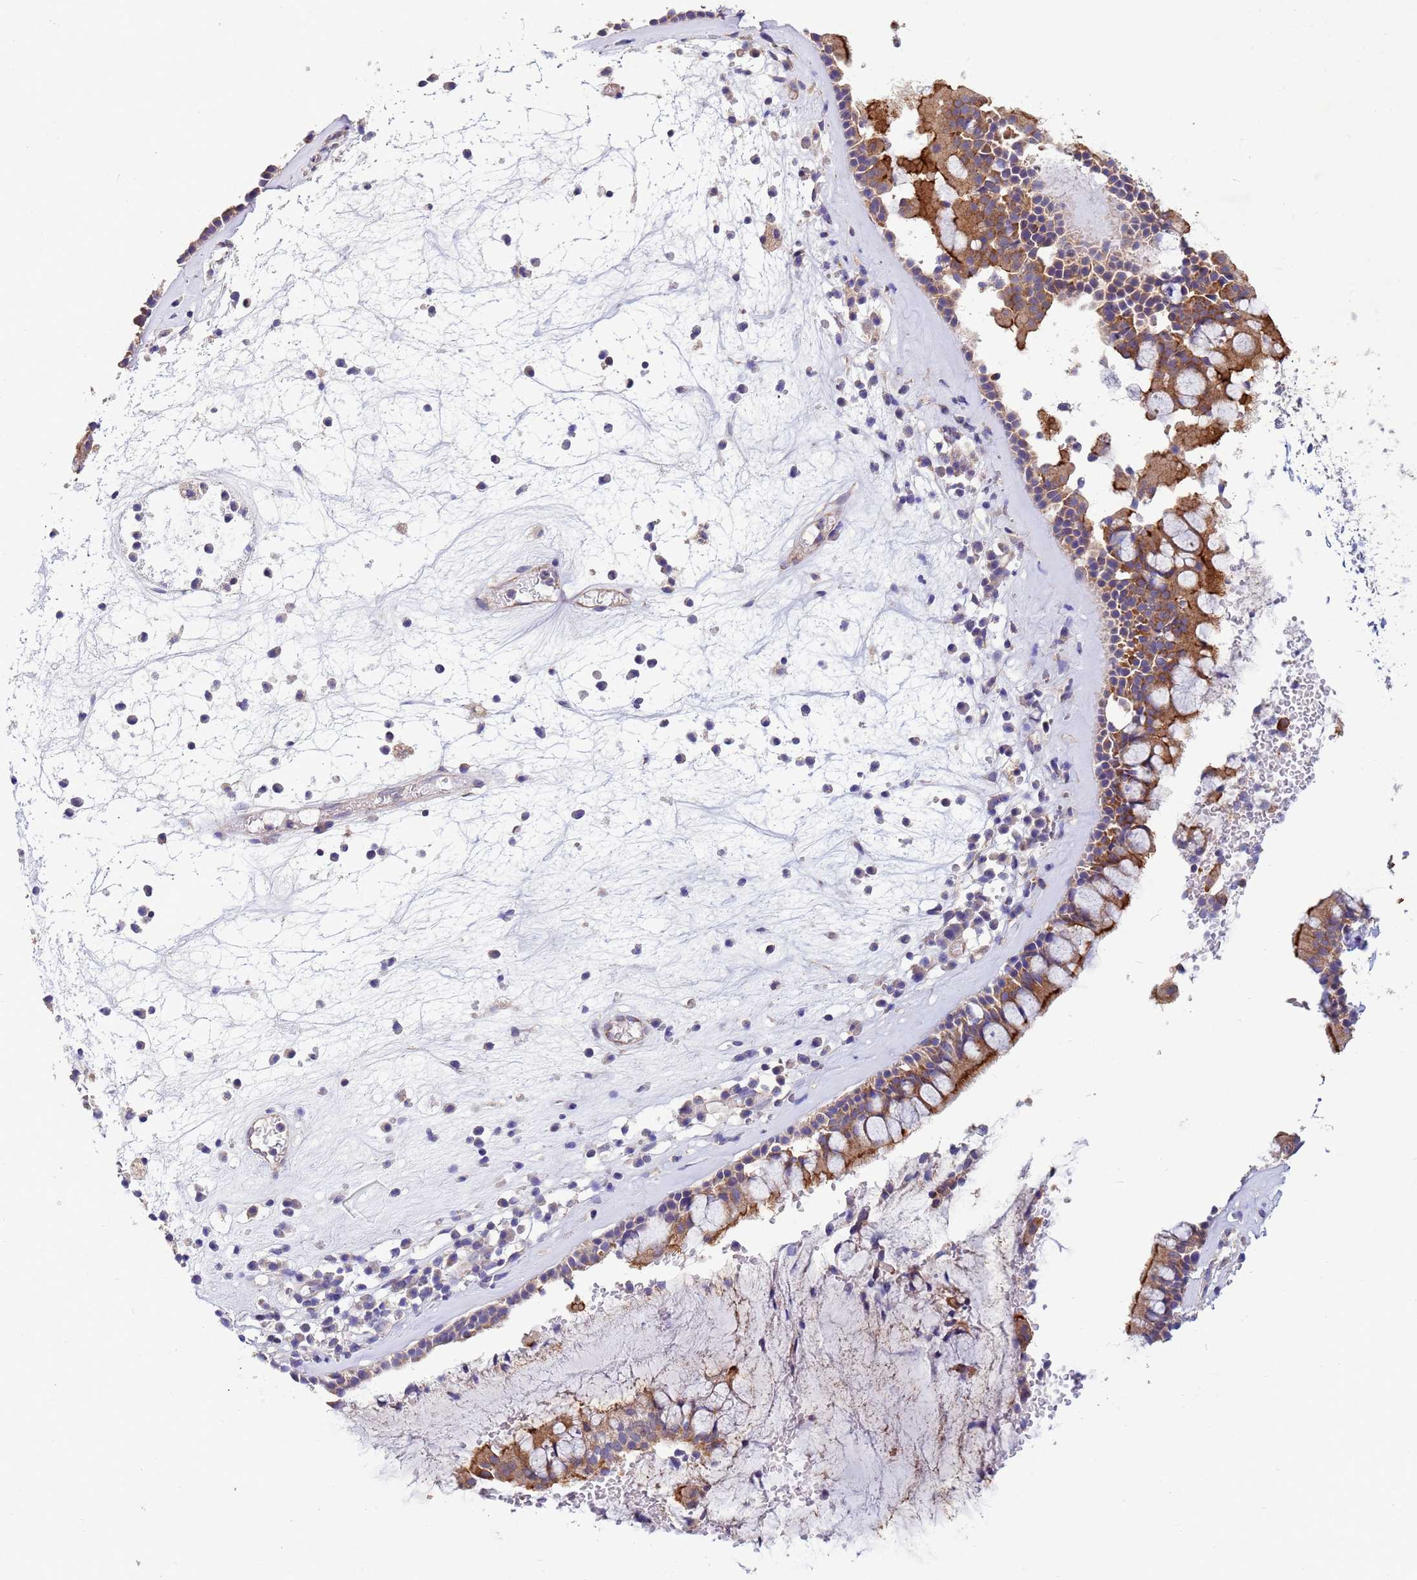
{"staining": {"intensity": "moderate", "quantity": ">75%", "location": "cytoplasmic/membranous"}, "tissue": "nasopharynx", "cell_type": "Respiratory epithelial cells", "image_type": "normal", "snomed": [{"axis": "morphology", "description": "Normal tissue, NOS"}, {"axis": "morphology", "description": "Inflammation, NOS"}, {"axis": "topography", "description": "Nasopharynx"}], "caption": "This micrograph exhibits immunohistochemistry (IHC) staining of unremarkable human nasopharynx, with medium moderate cytoplasmic/membranous staining in about >75% of respiratory epithelial cells.", "gene": "CDC34", "patient": {"sex": "male", "age": 70}}